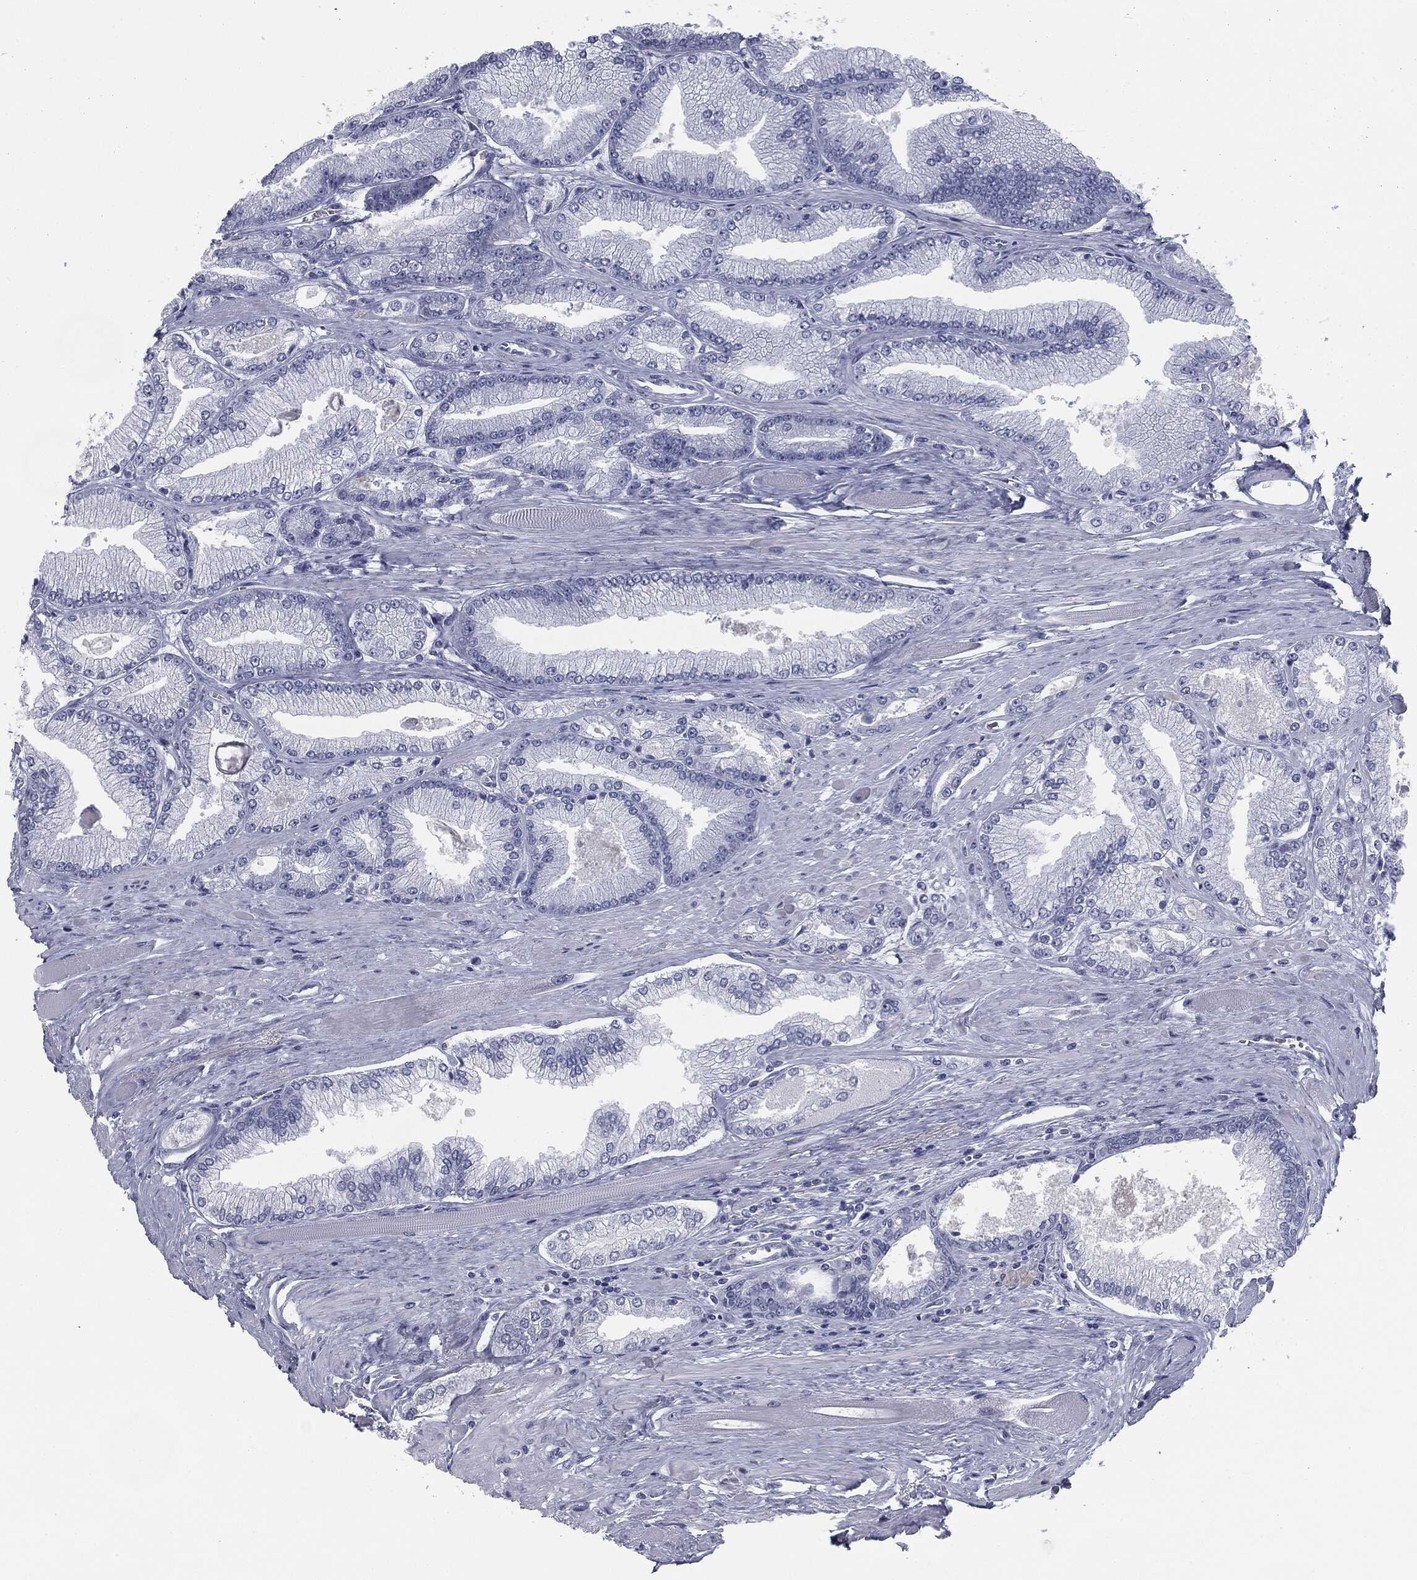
{"staining": {"intensity": "negative", "quantity": "none", "location": "none"}, "tissue": "prostate cancer", "cell_type": "Tumor cells", "image_type": "cancer", "snomed": [{"axis": "morphology", "description": "Adenocarcinoma, Low grade"}, {"axis": "topography", "description": "Prostate"}], "caption": "This is an immunohistochemistry image of human prostate cancer (adenocarcinoma (low-grade)). There is no expression in tumor cells.", "gene": "TPO", "patient": {"sex": "male", "age": 67}}